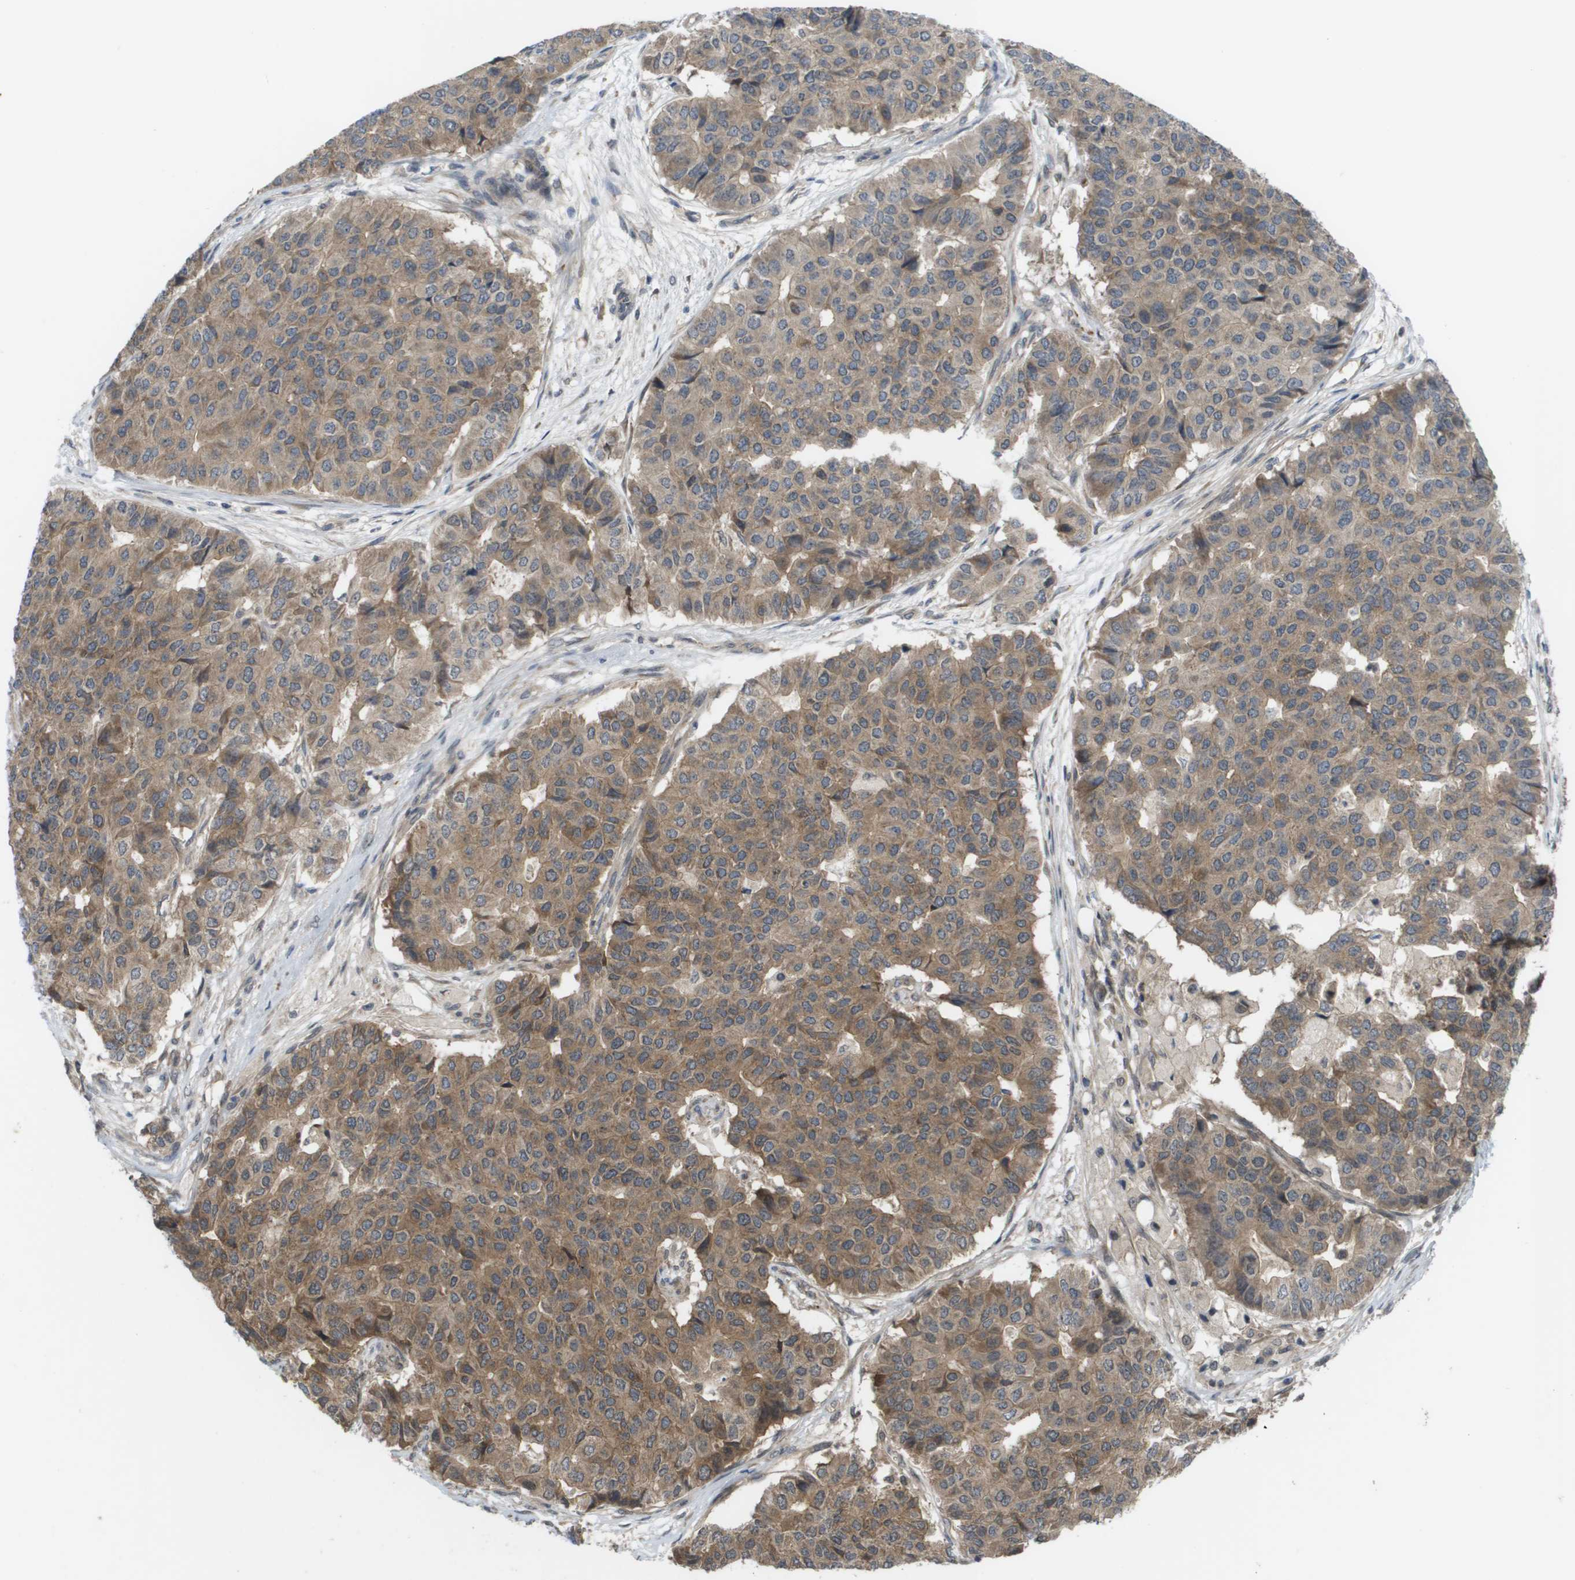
{"staining": {"intensity": "moderate", "quantity": ">75%", "location": "cytoplasmic/membranous"}, "tissue": "pancreatic cancer", "cell_type": "Tumor cells", "image_type": "cancer", "snomed": [{"axis": "morphology", "description": "Adenocarcinoma, NOS"}, {"axis": "topography", "description": "Pancreas"}], "caption": "Adenocarcinoma (pancreatic) stained with a protein marker reveals moderate staining in tumor cells.", "gene": "CTPS2", "patient": {"sex": "male", "age": 50}}